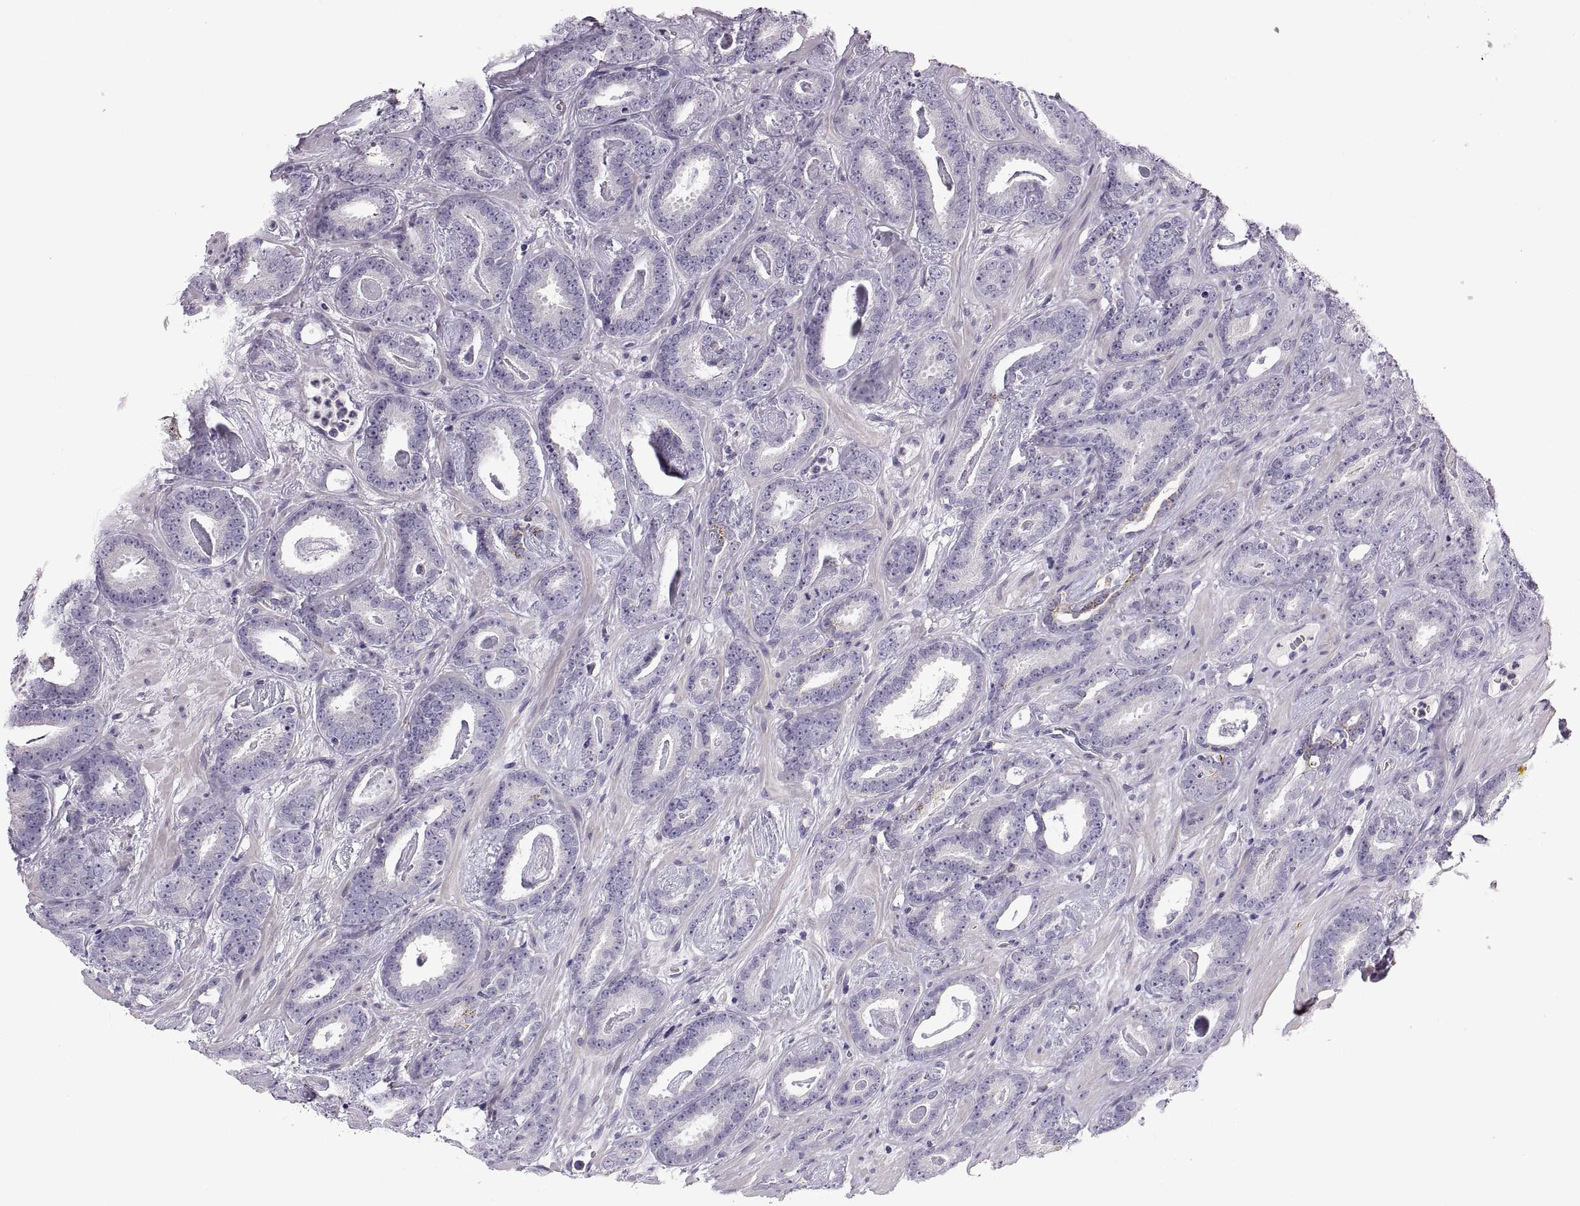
{"staining": {"intensity": "negative", "quantity": "none", "location": "none"}, "tissue": "prostate cancer", "cell_type": "Tumor cells", "image_type": "cancer", "snomed": [{"axis": "morphology", "description": "Adenocarcinoma, Medium grade"}, {"axis": "topography", "description": "Prostate and seminal vesicle, NOS"}, {"axis": "topography", "description": "Prostate"}], "caption": "DAB immunohistochemical staining of human medium-grade adenocarcinoma (prostate) exhibits no significant expression in tumor cells.", "gene": "COL9A3", "patient": {"sex": "male", "age": 54}}